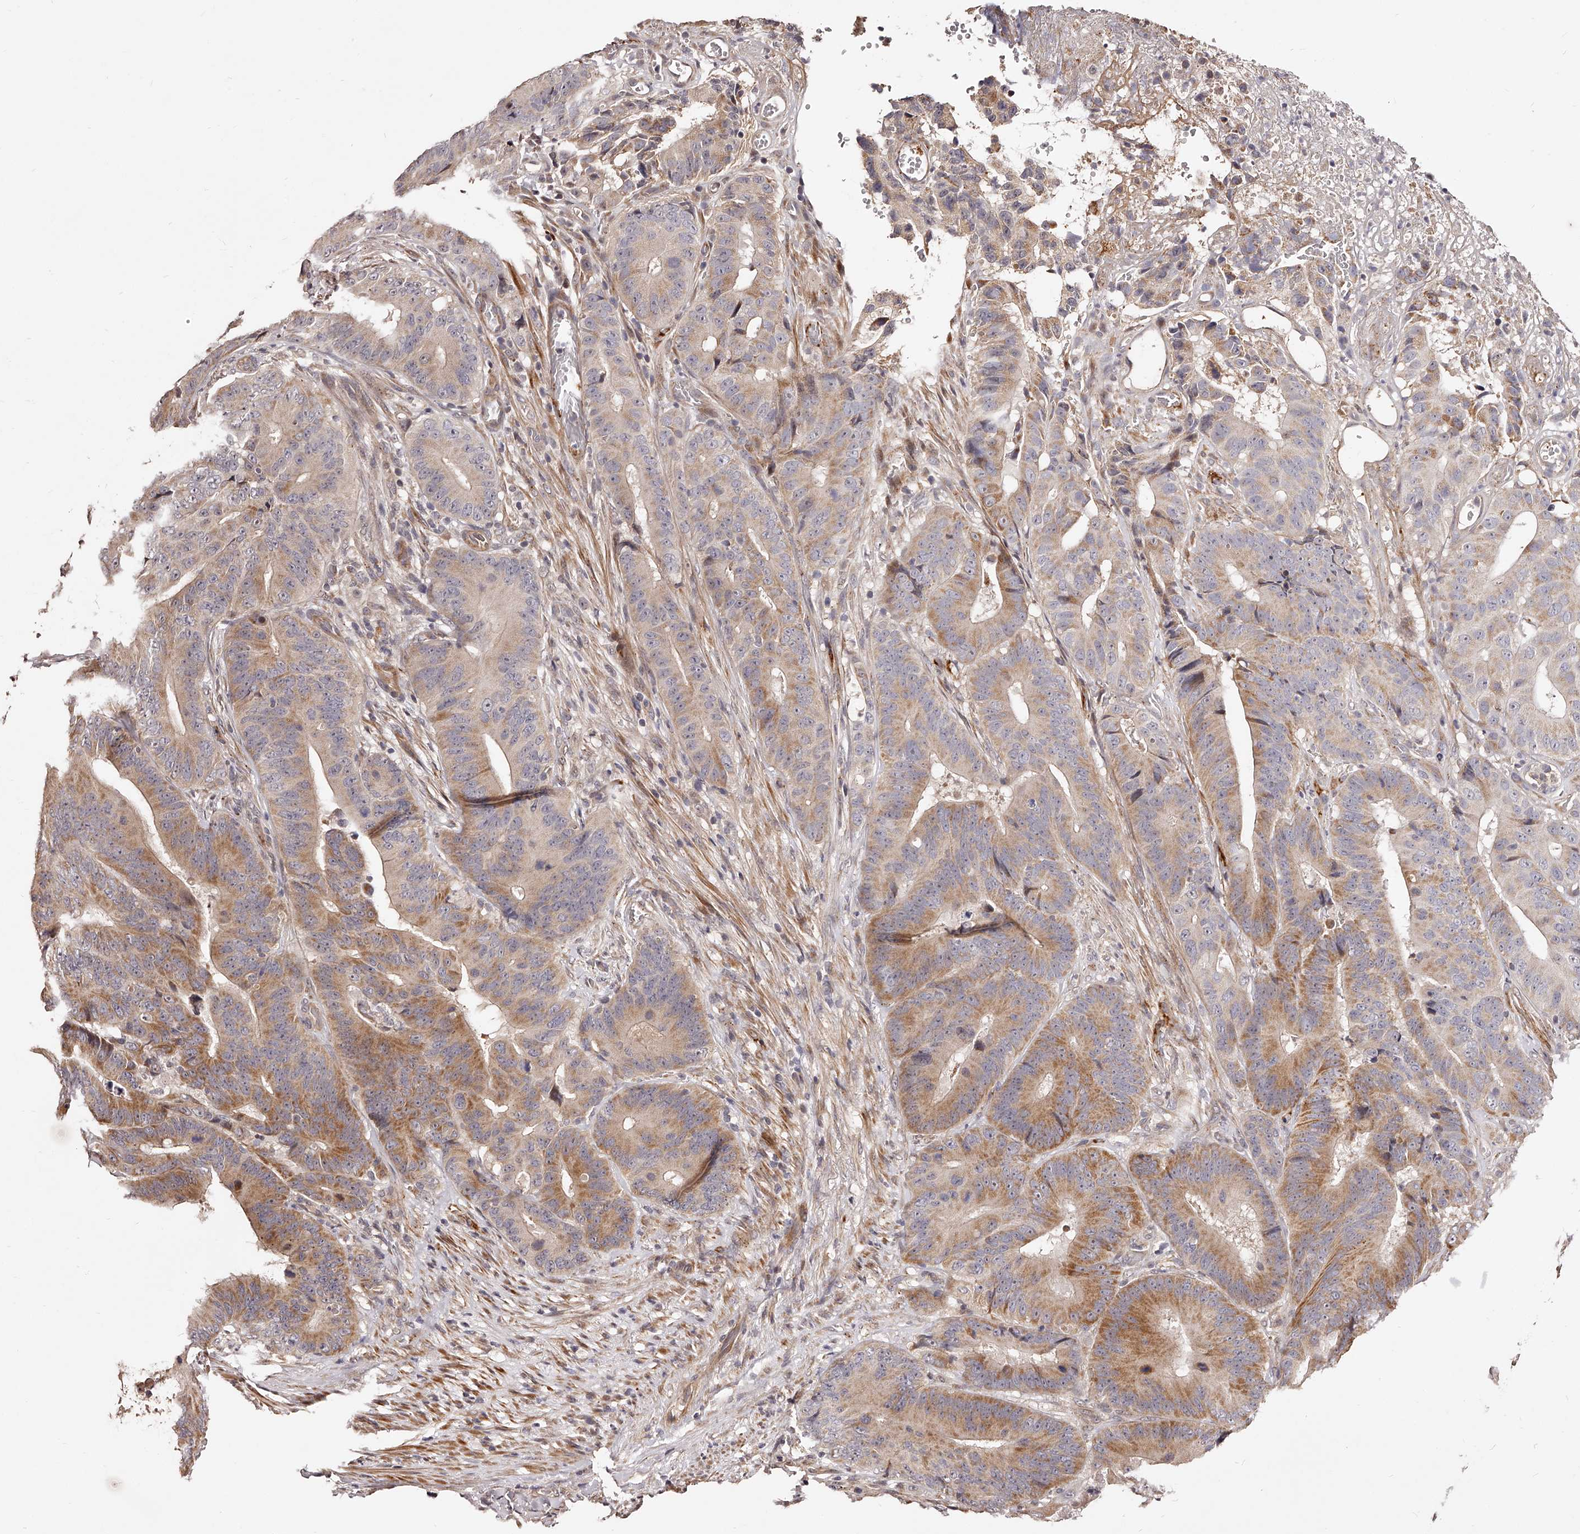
{"staining": {"intensity": "moderate", "quantity": "25%-75%", "location": "cytoplasmic/membranous"}, "tissue": "colorectal cancer", "cell_type": "Tumor cells", "image_type": "cancer", "snomed": [{"axis": "morphology", "description": "Adenocarcinoma, NOS"}, {"axis": "topography", "description": "Colon"}], "caption": "Immunohistochemical staining of colorectal cancer shows medium levels of moderate cytoplasmic/membranous protein expression in approximately 25%-75% of tumor cells. (IHC, brightfield microscopy, high magnification).", "gene": "ZNF502", "patient": {"sex": "male", "age": 83}}